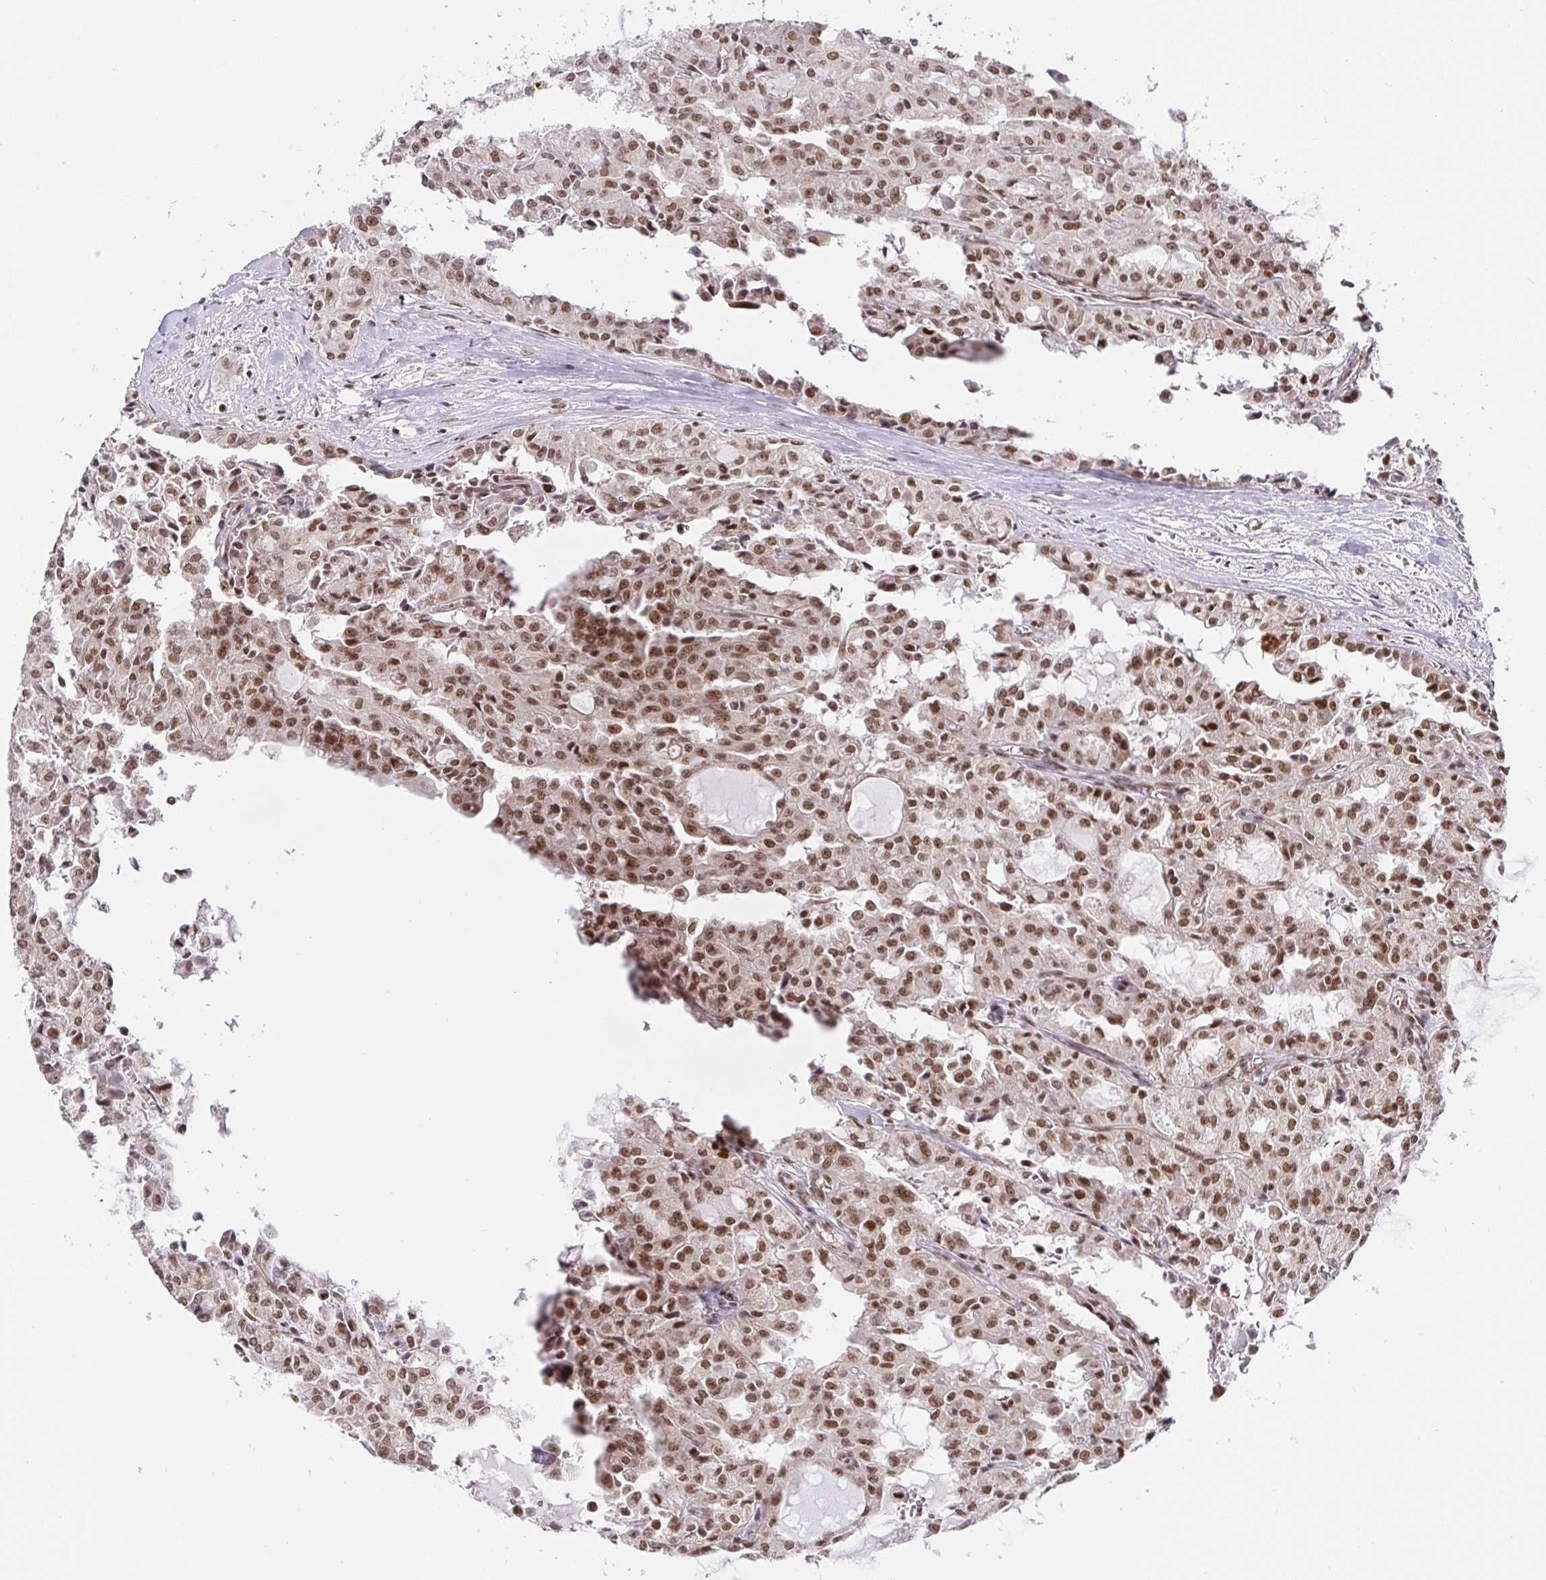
{"staining": {"intensity": "moderate", "quantity": ">75%", "location": "nuclear"}, "tissue": "head and neck cancer", "cell_type": "Tumor cells", "image_type": "cancer", "snomed": [{"axis": "morphology", "description": "Adenocarcinoma, NOS"}, {"axis": "topography", "description": "Head-Neck"}], "caption": "Protein expression by immunohistochemistry shows moderate nuclear expression in approximately >75% of tumor cells in adenocarcinoma (head and neck).", "gene": "USF1", "patient": {"sex": "male", "age": 64}}